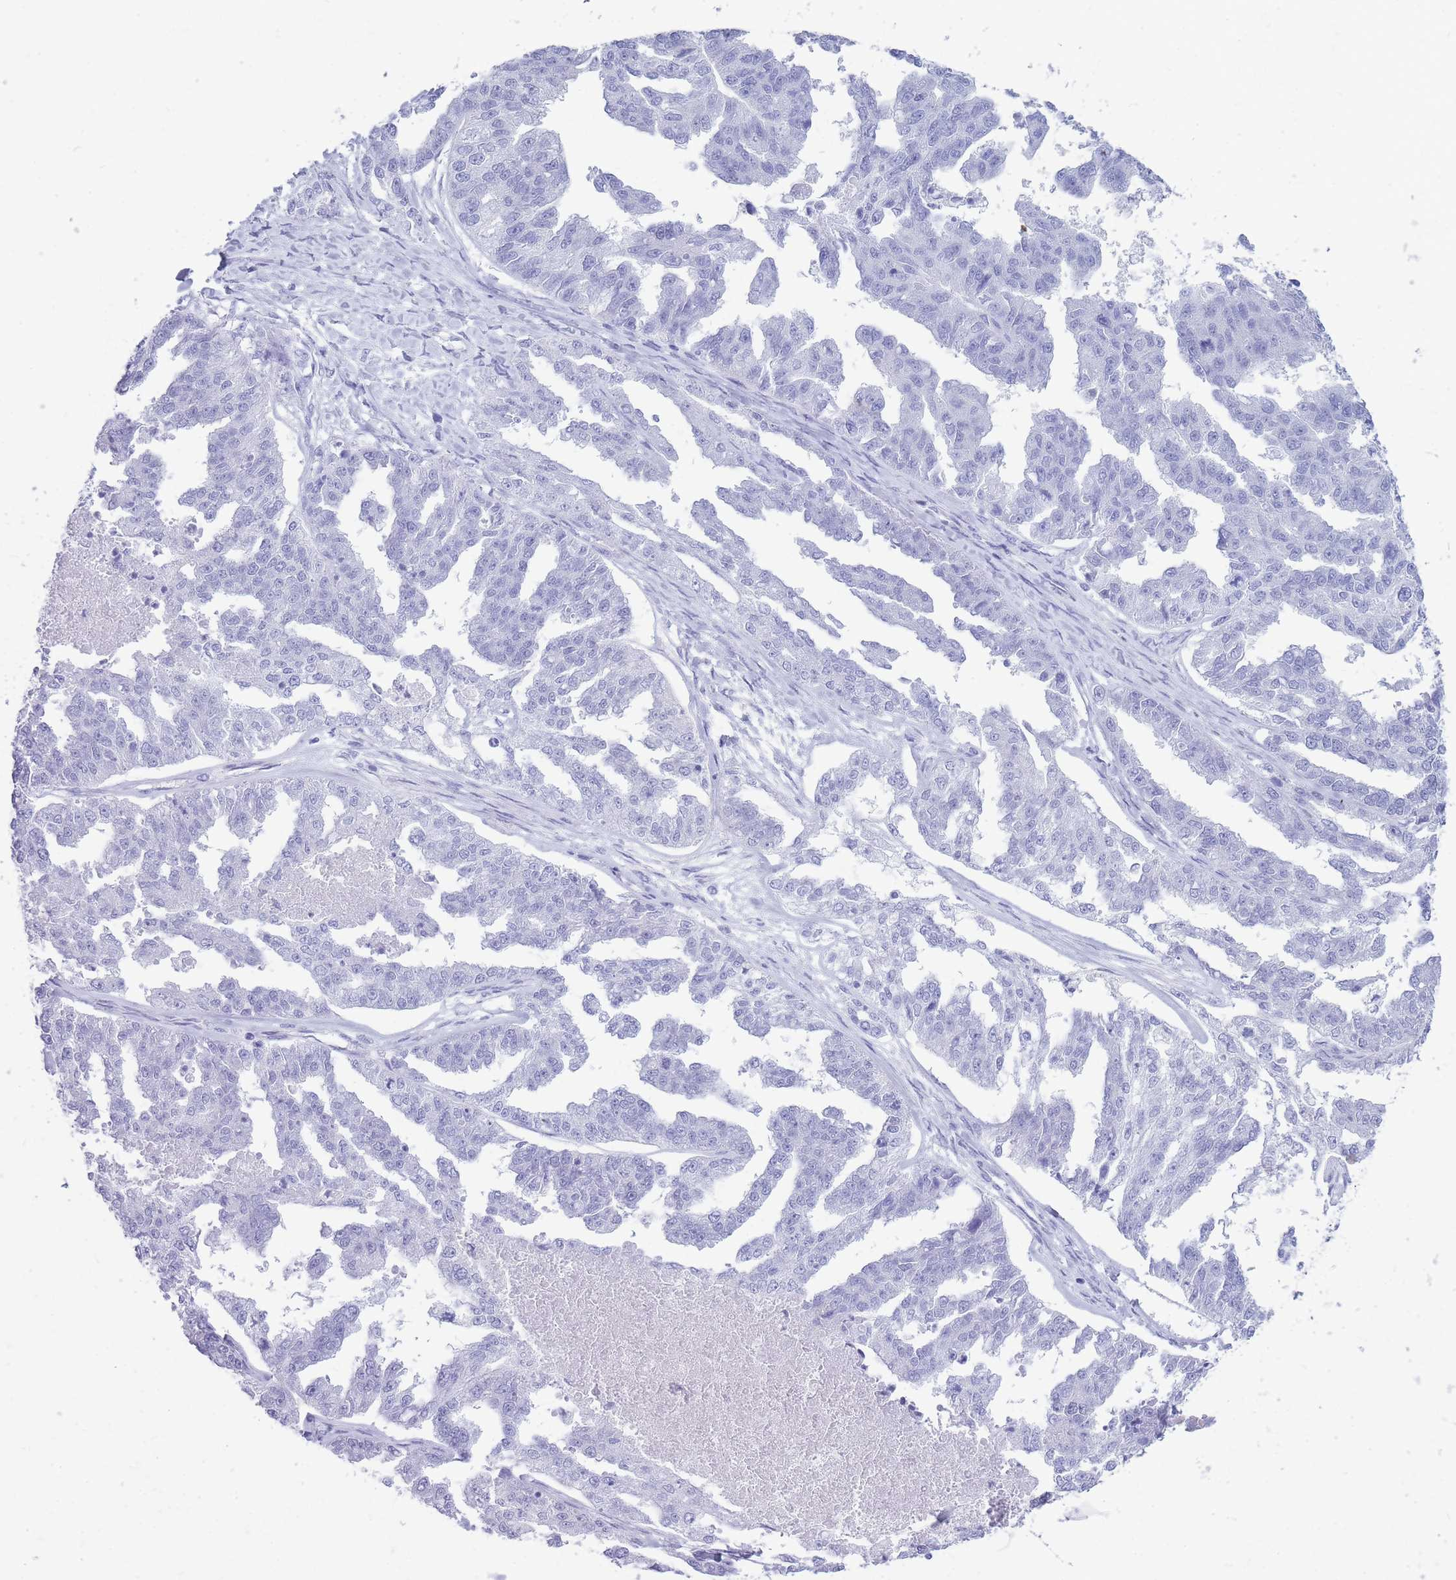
{"staining": {"intensity": "negative", "quantity": "none", "location": "none"}, "tissue": "ovarian cancer", "cell_type": "Tumor cells", "image_type": "cancer", "snomed": [{"axis": "morphology", "description": "Cystadenocarcinoma, serous, NOS"}, {"axis": "topography", "description": "Ovary"}], "caption": "Tumor cells are negative for protein expression in human serous cystadenocarcinoma (ovarian).", "gene": "MTSS2", "patient": {"sex": "female", "age": 58}}